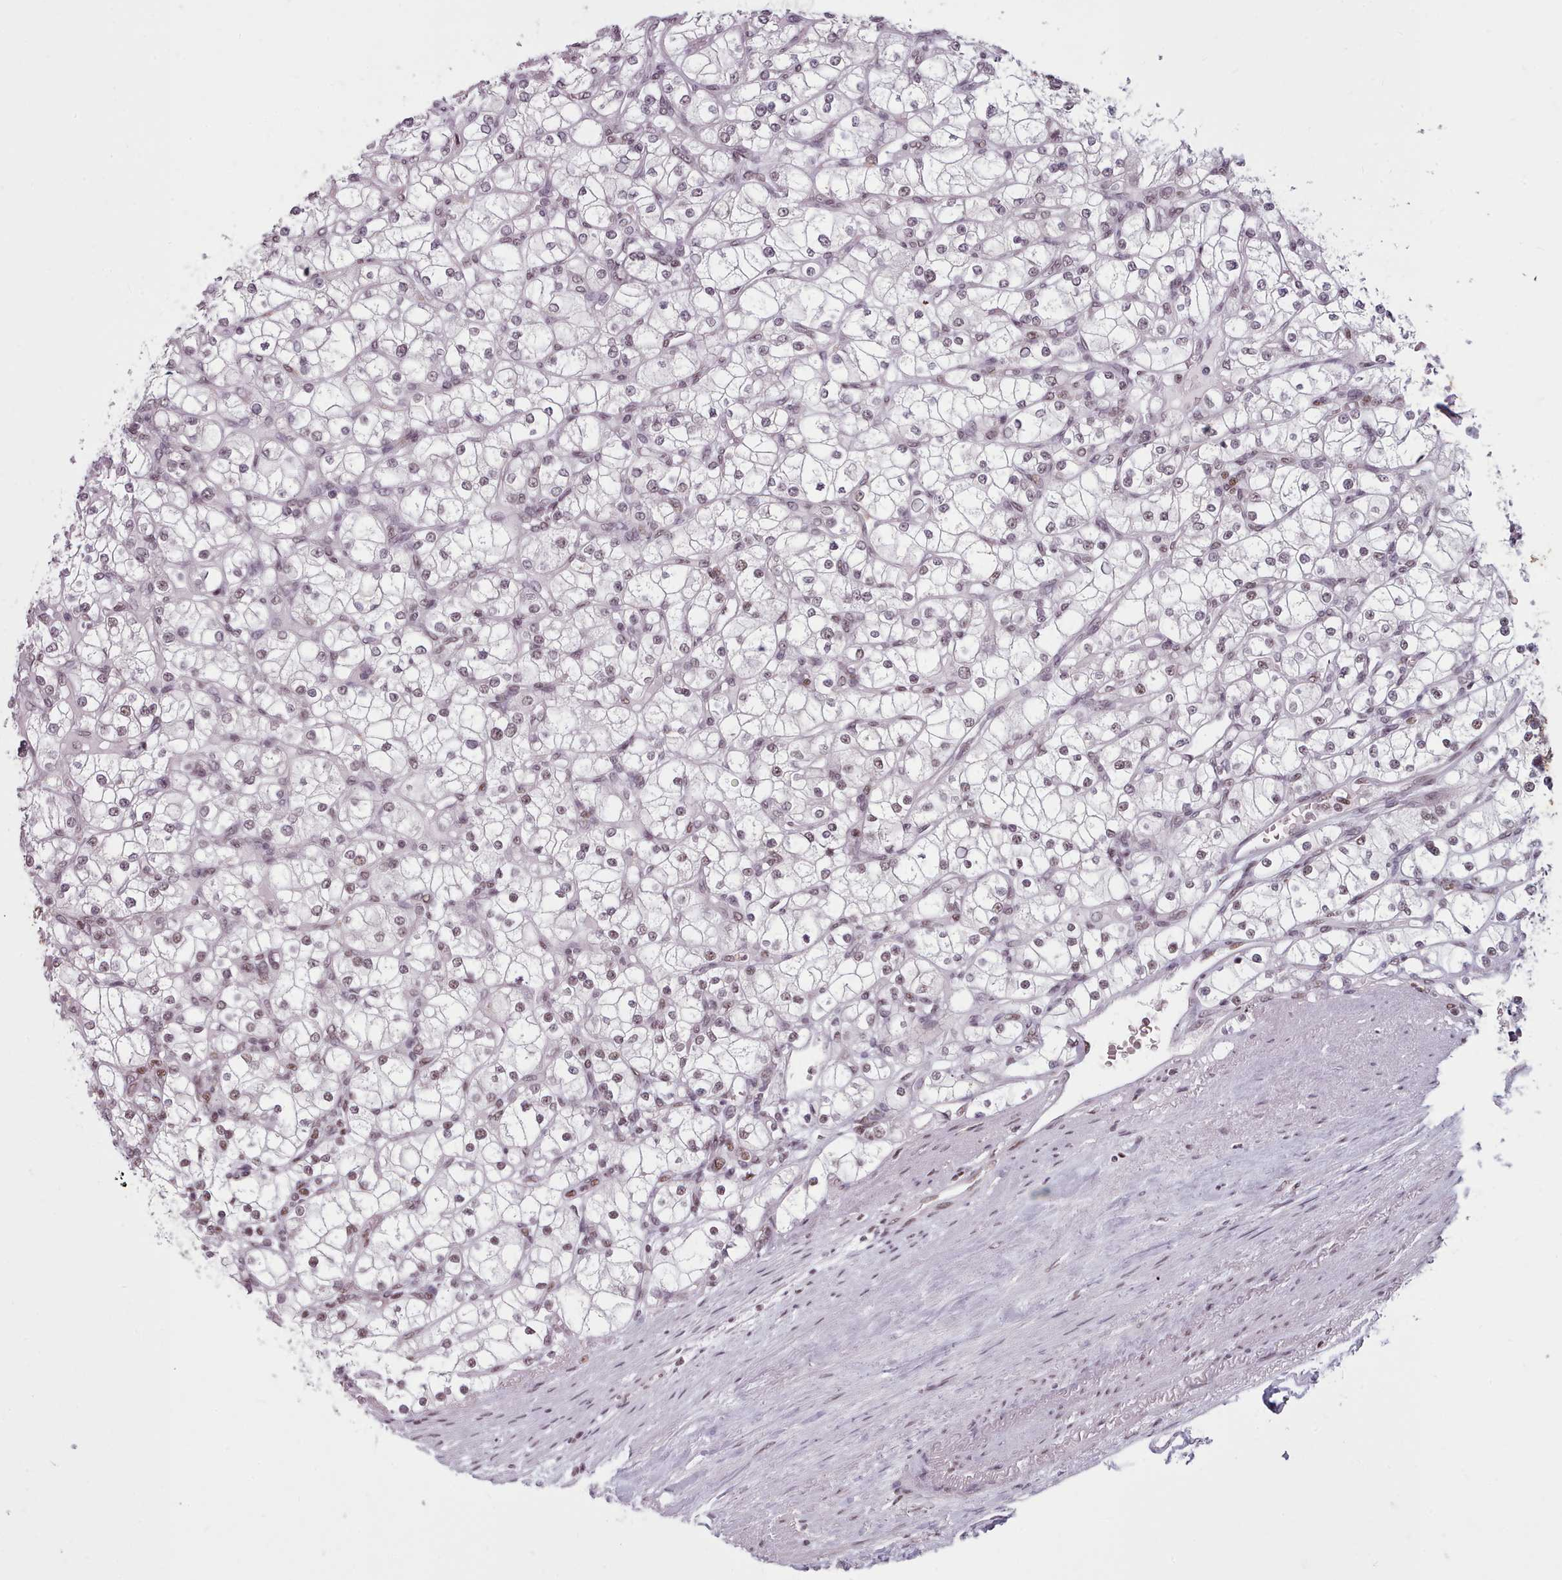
{"staining": {"intensity": "weak", "quantity": ">75%", "location": "nuclear"}, "tissue": "renal cancer", "cell_type": "Tumor cells", "image_type": "cancer", "snomed": [{"axis": "morphology", "description": "Adenocarcinoma, NOS"}, {"axis": "topography", "description": "Kidney"}], "caption": "High-power microscopy captured an IHC photomicrograph of renal cancer, revealing weak nuclear staining in about >75% of tumor cells. (Stains: DAB in brown, nuclei in blue, Microscopy: brightfield microscopy at high magnification).", "gene": "SRRM1", "patient": {"sex": "male", "age": 80}}